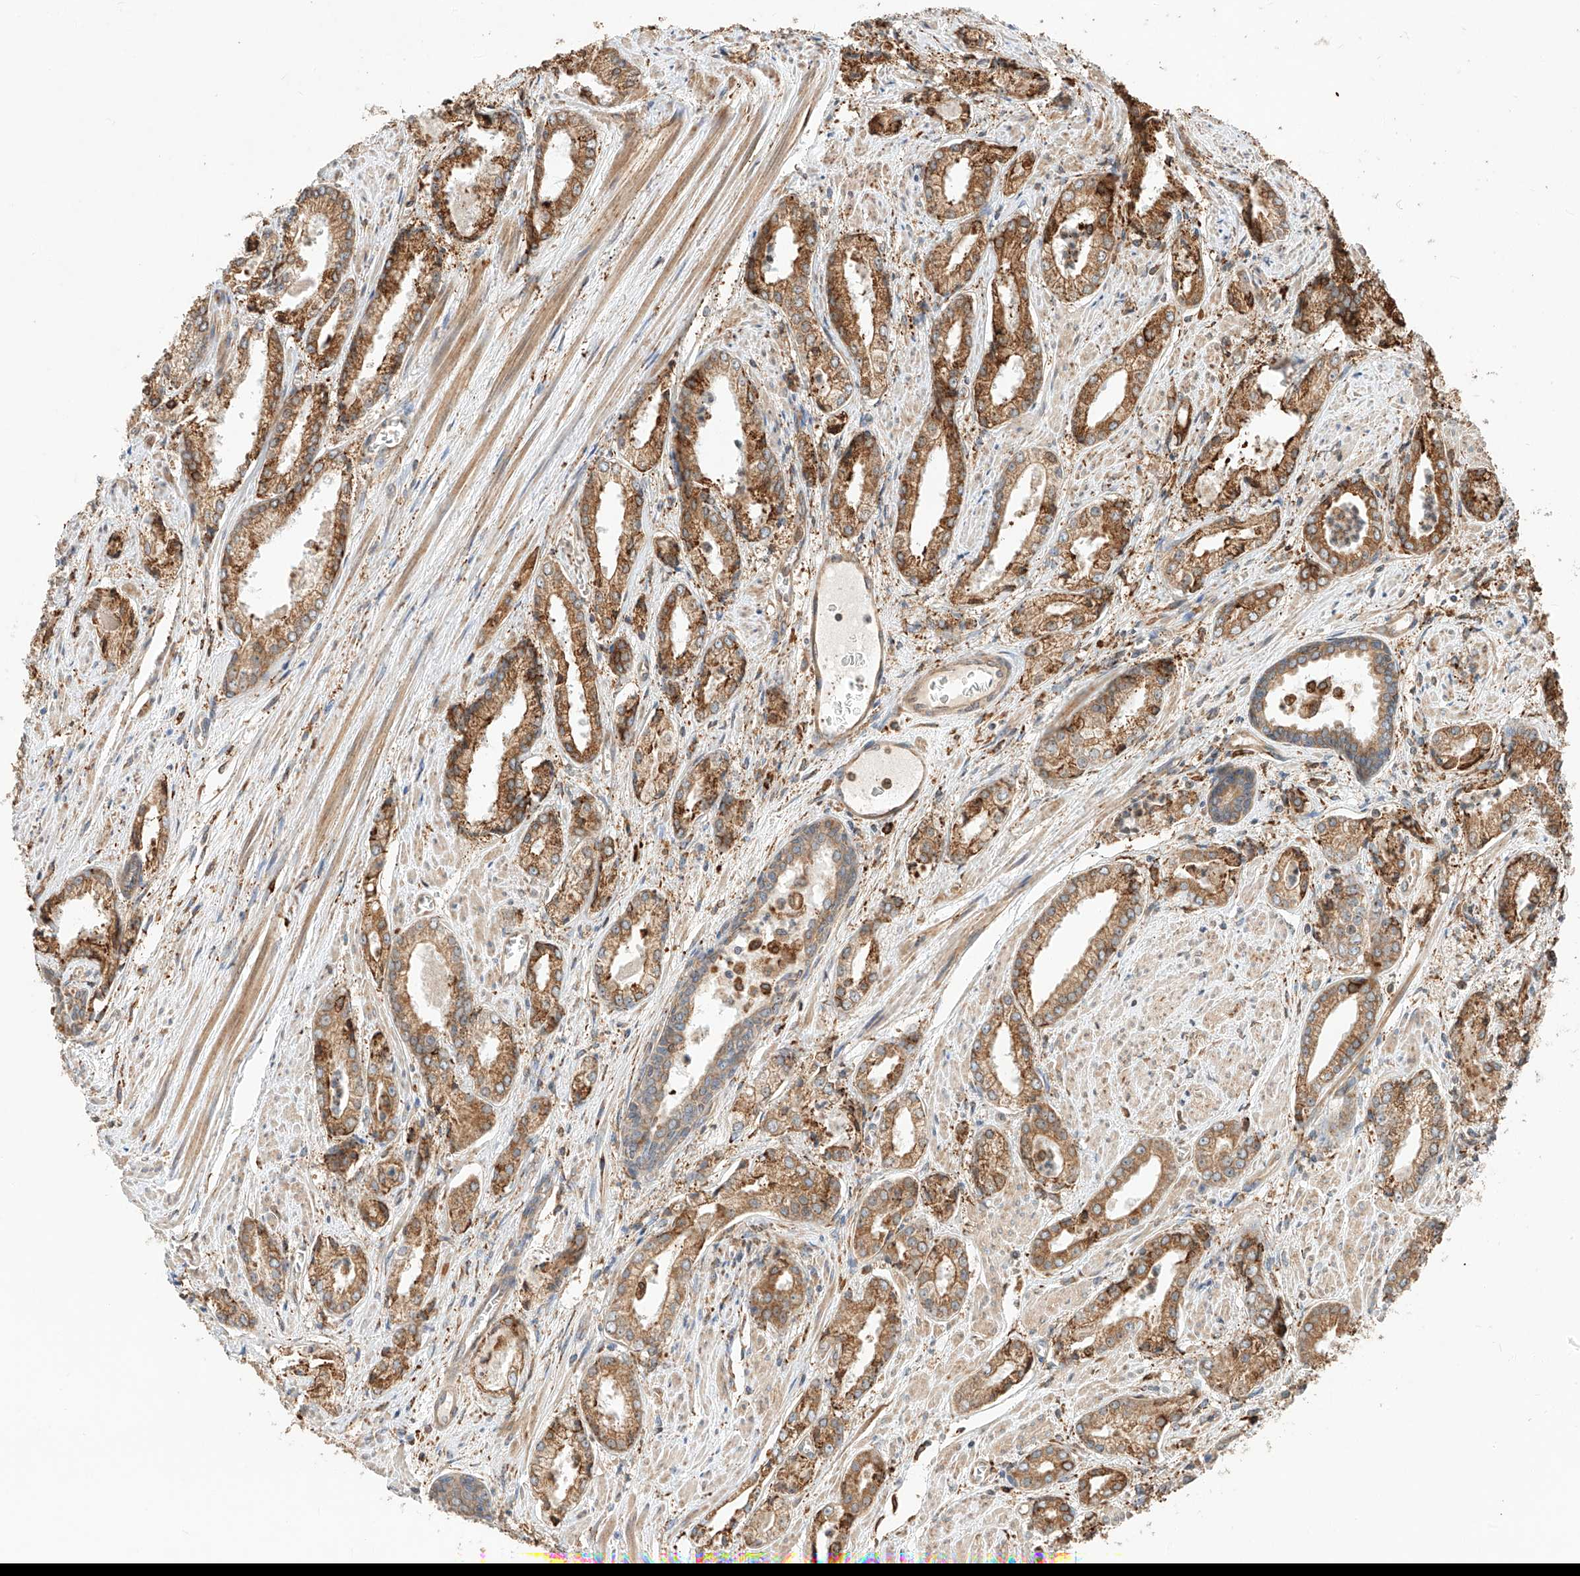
{"staining": {"intensity": "moderate", "quantity": ">75%", "location": "cytoplasmic/membranous"}, "tissue": "prostate cancer", "cell_type": "Tumor cells", "image_type": "cancer", "snomed": [{"axis": "morphology", "description": "Adenocarcinoma, Low grade"}, {"axis": "topography", "description": "Prostate"}], "caption": "Protein expression by IHC shows moderate cytoplasmic/membranous expression in about >75% of tumor cells in adenocarcinoma (low-grade) (prostate).", "gene": "ZNF84", "patient": {"sex": "male", "age": 54}}